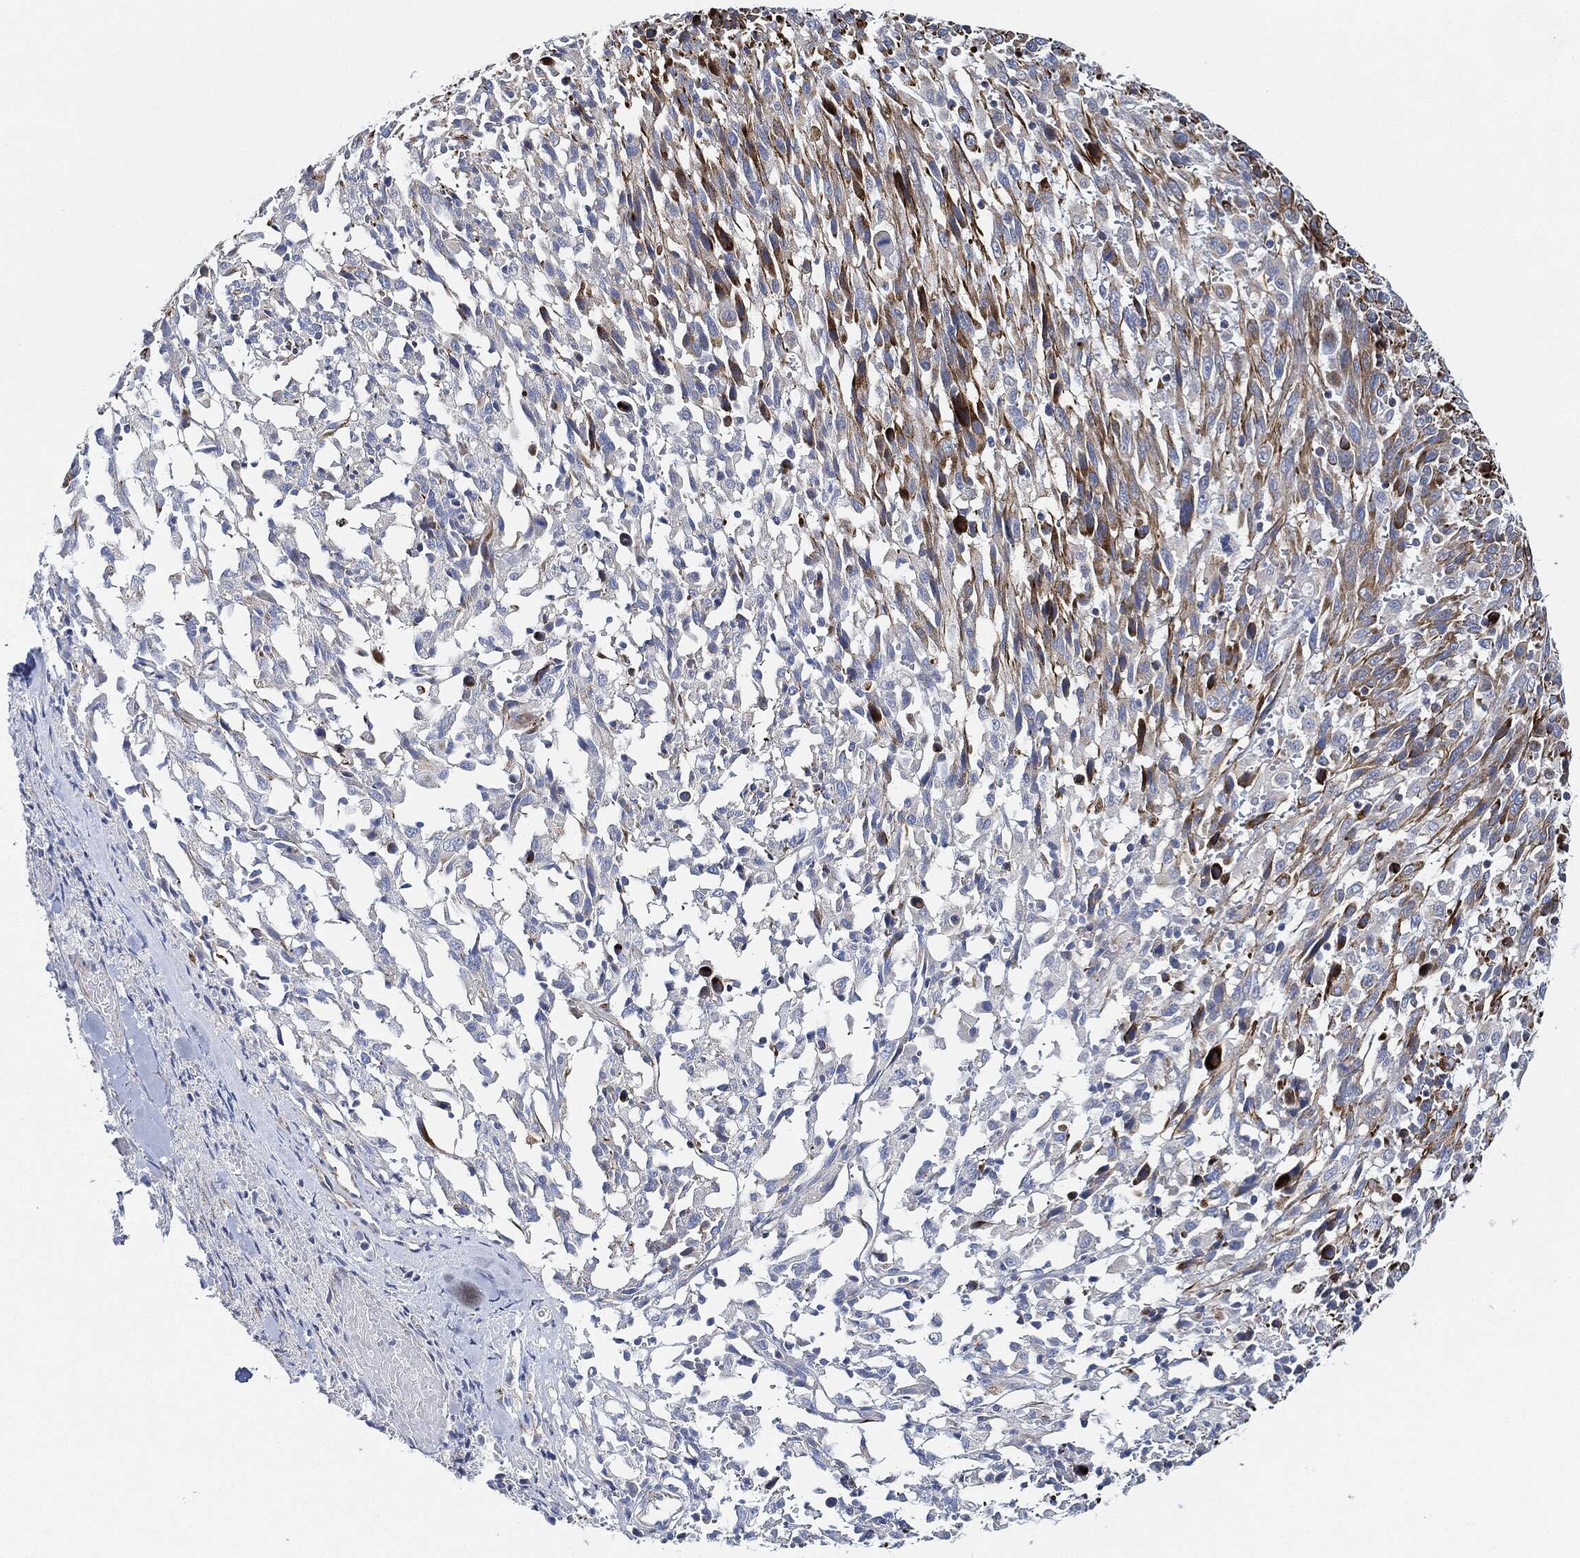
{"staining": {"intensity": "moderate", "quantity": "25%-75%", "location": "cytoplasmic/membranous"}, "tissue": "melanoma", "cell_type": "Tumor cells", "image_type": "cancer", "snomed": [{"axis": "morphology", "description": "Malignant melanoma, NOS"}, {"axis": "topography", "description": "Skin"}], "caption": "Malignant melanoma tissue exhibits moderate cytoplasmic/membranous expression in approximately 25%-75% of tumor cells, visualized by immunohistochemistry.", "gene": "THSD1", "patient": {"sex": "female", "age": 91}}